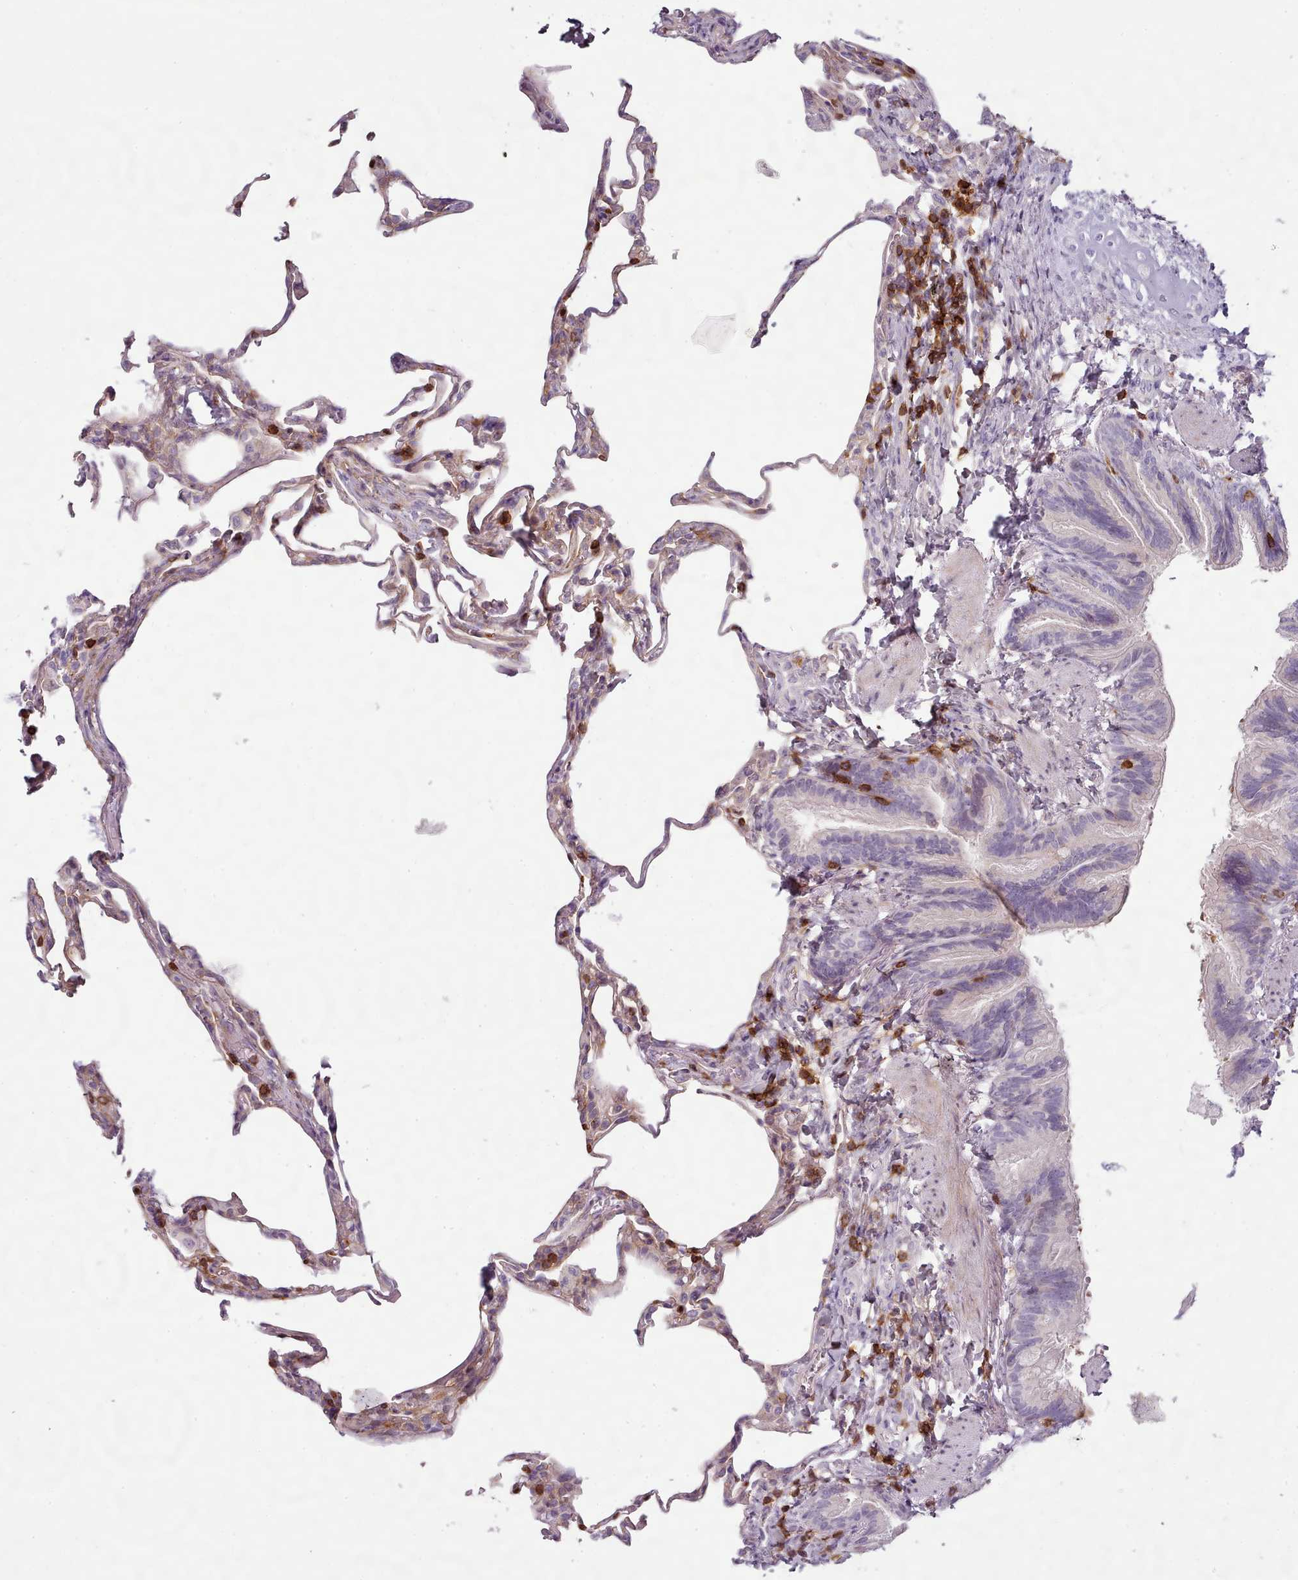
{"staining": {"intensity": "weak", "quantity": "25%-75%", "location": "cytoplasmic/membranous"}, "tissue": "lung", "cell_type": "Alveolar cells", "image_type": "normal", "snomed": [{"axis": "morphology", "description": "Normal tissue, NOS"}, {"axis": "topography", "description": "Lung"}], "caption": "Immunohistochemistry (IHC) staining of unremarkable lung, which exhibits low levels of weak cytoplasmic/membranous positivity in approximately 25%-75% of alveolar cells indicating weak cytoplasmic/membranous protein positivity. The staining was performed using DAB (3,3'-diaminobenzidine) (brown) for protein detection and nuclei were counterstained in hematoxylin (blue).", "gene": "ZNF583", "patient": {"sex": "male", "age": 20}}